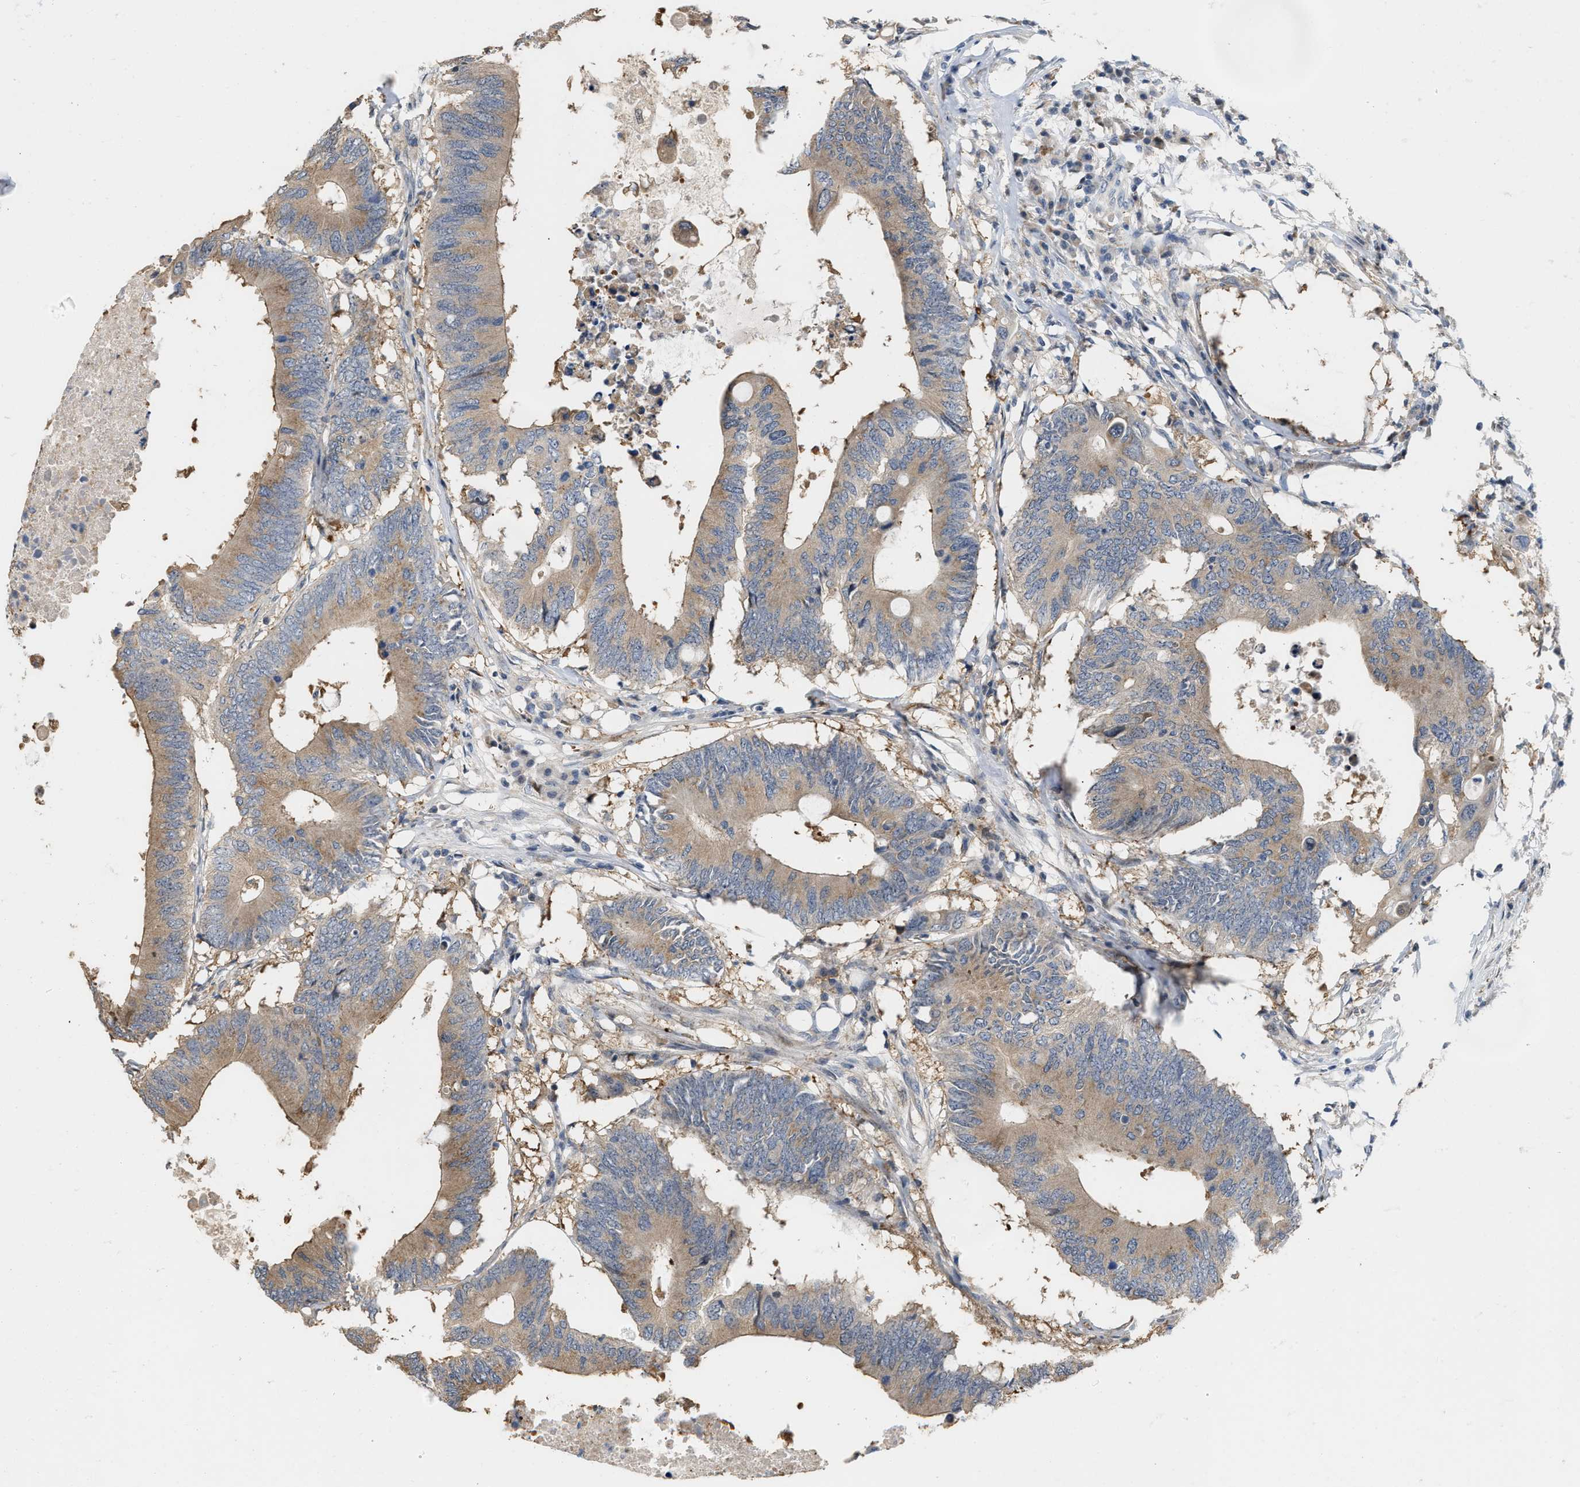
{"staining": {"intensity": "weak", "quantity": ">75%", "location": "cytoplasmic/membranous"}, "tissue": "colorectal cancer", "cell_type": "Tumor cells", "image_type": "cancer", "snomed": [{"axis": "morphology", "description": "Adenocarcinoma, NOS"}, {"axis": "topography", "description": "Colon"}], "caption": "Immunohistochemistry of adenocarcinoma (colorectal) exhibits low levels of weak cytoplasmic/membranous staining in approximately >75% of tumor cells.", "gene": "CSNK1A1", "patient": {"sex": "male", "age": 71}}